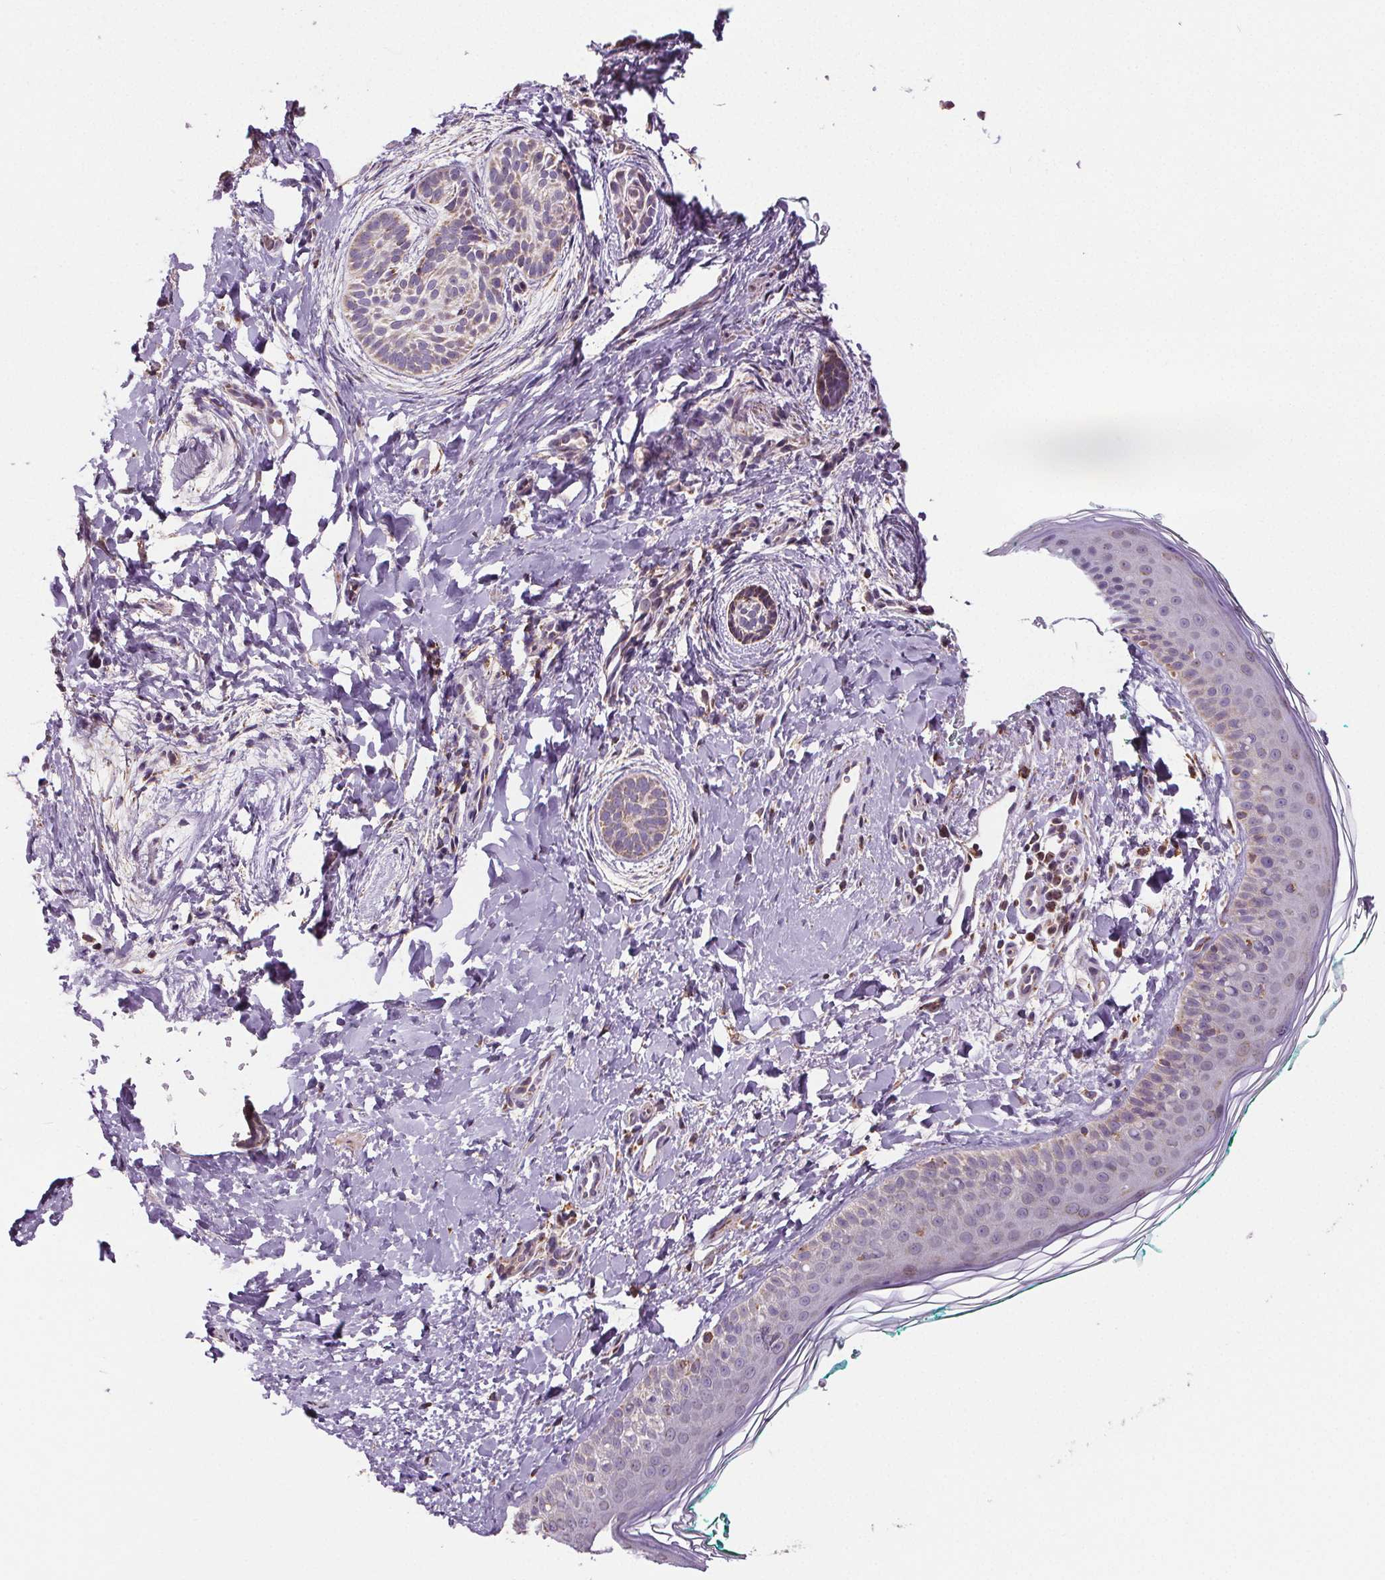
{"staining": {"intensity": "weak", "quantity": ">75%", "location": "cytoplasmic/membranous"}, "tissue": "skin cancer", "cell_type": "Tumor cells", "image_type": "cancer", "snomed": [{"axis": "morphology", "description": "Basal cell carcinoma"}, {"axis": "topography", "description": "Skin"}], "caption": "This image reveals immunohistochemistry (IHC) staining of skin basal cell carcinoma, with low weak cytoplasmic/membranous positivity in about >75% of tumor cells.", "gene": "SUCLA2", "patient": {"sex": "male", "age": 63}}